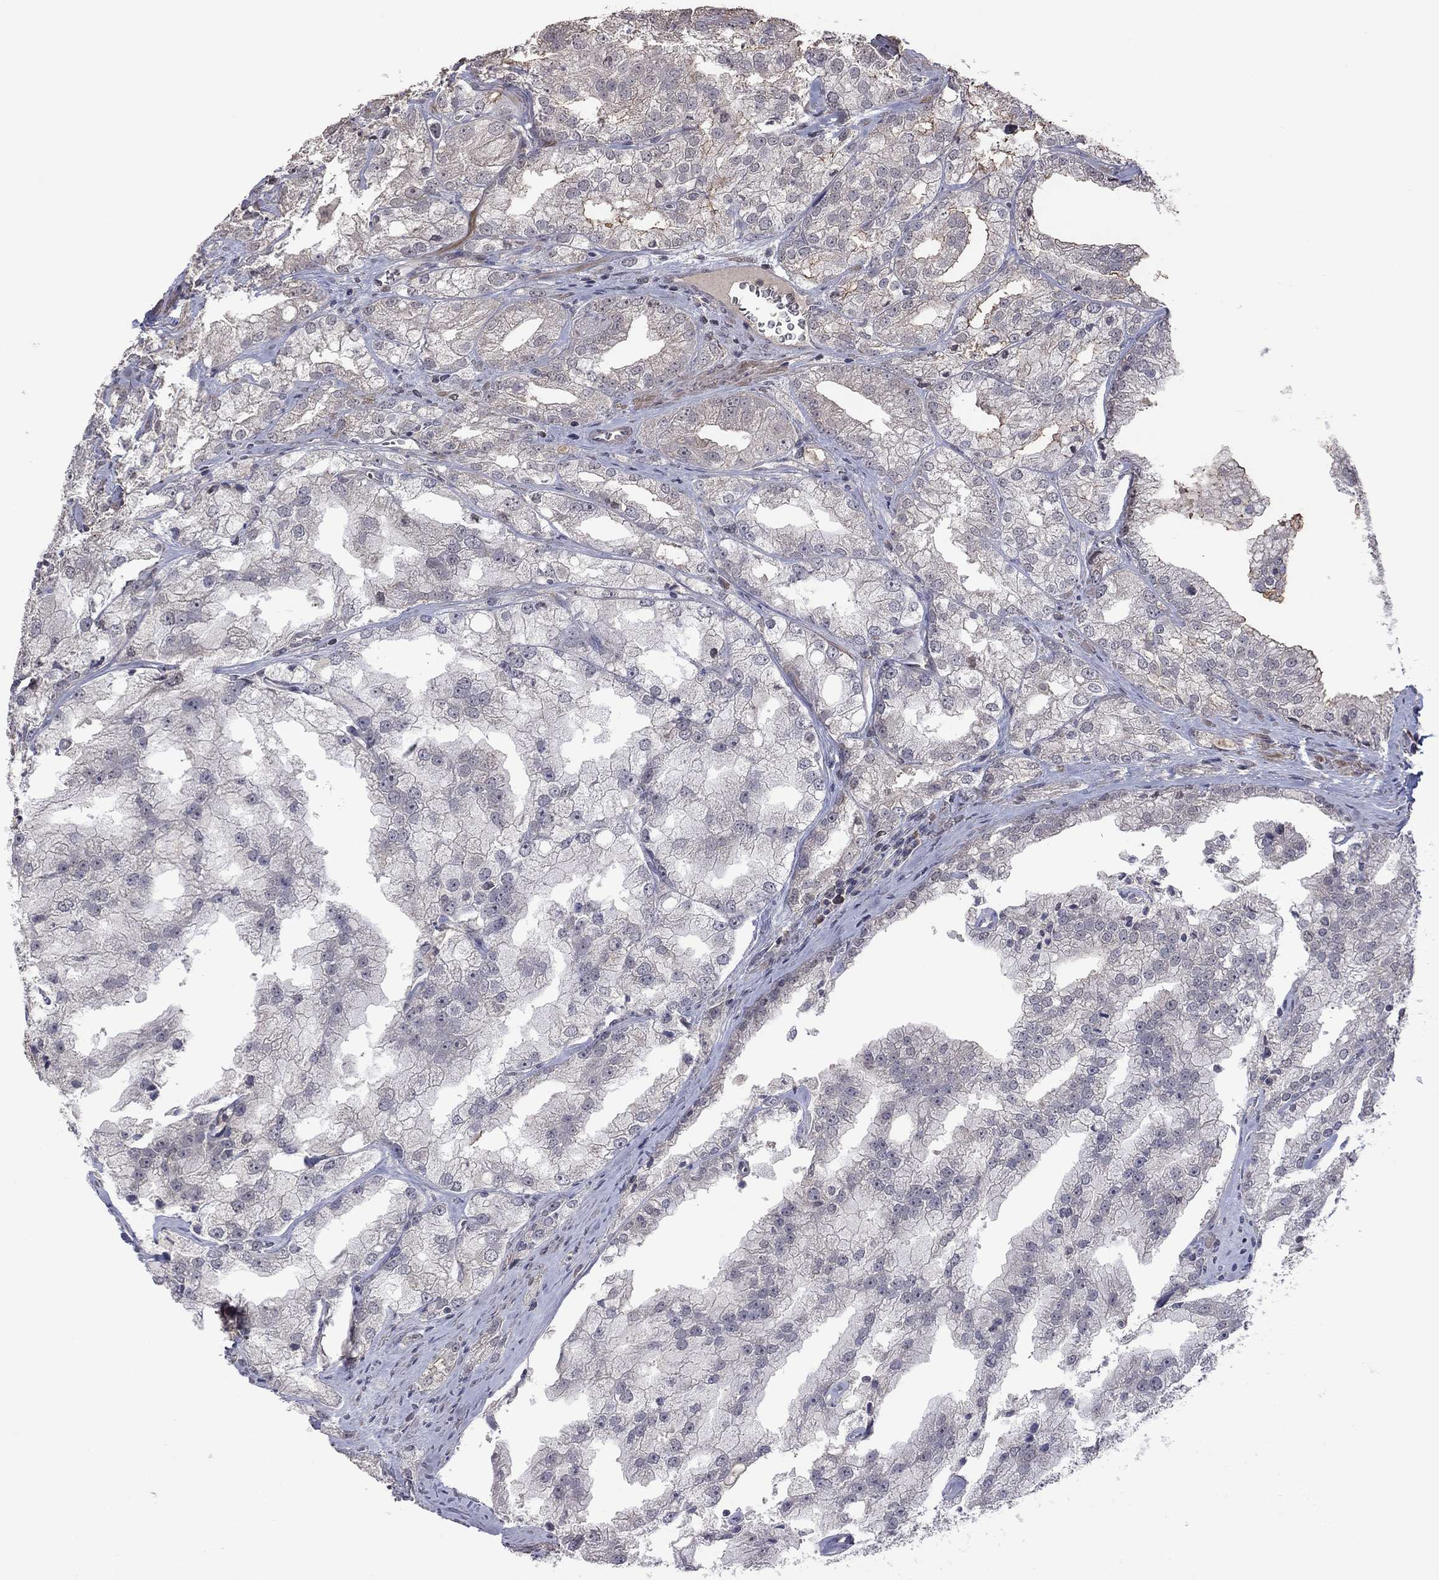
{"staining": {"intensity": "negative", "quantity": "none", "location": "none"}, "tissue": "prostate cancer", "cell_type": "Tumor cells", "image_type": "cancer", "snomed": [{"axis": "morphology", "description": "Adenocarcinoma, NOS"}, {"axis": "topography", "description": "Prostate"}], "caption": "There is no significant staining in tumor cells of prostate adenocarcinoma.", "gene": "TSNARE1", "patient": {"sex": "male", "age": 70}}